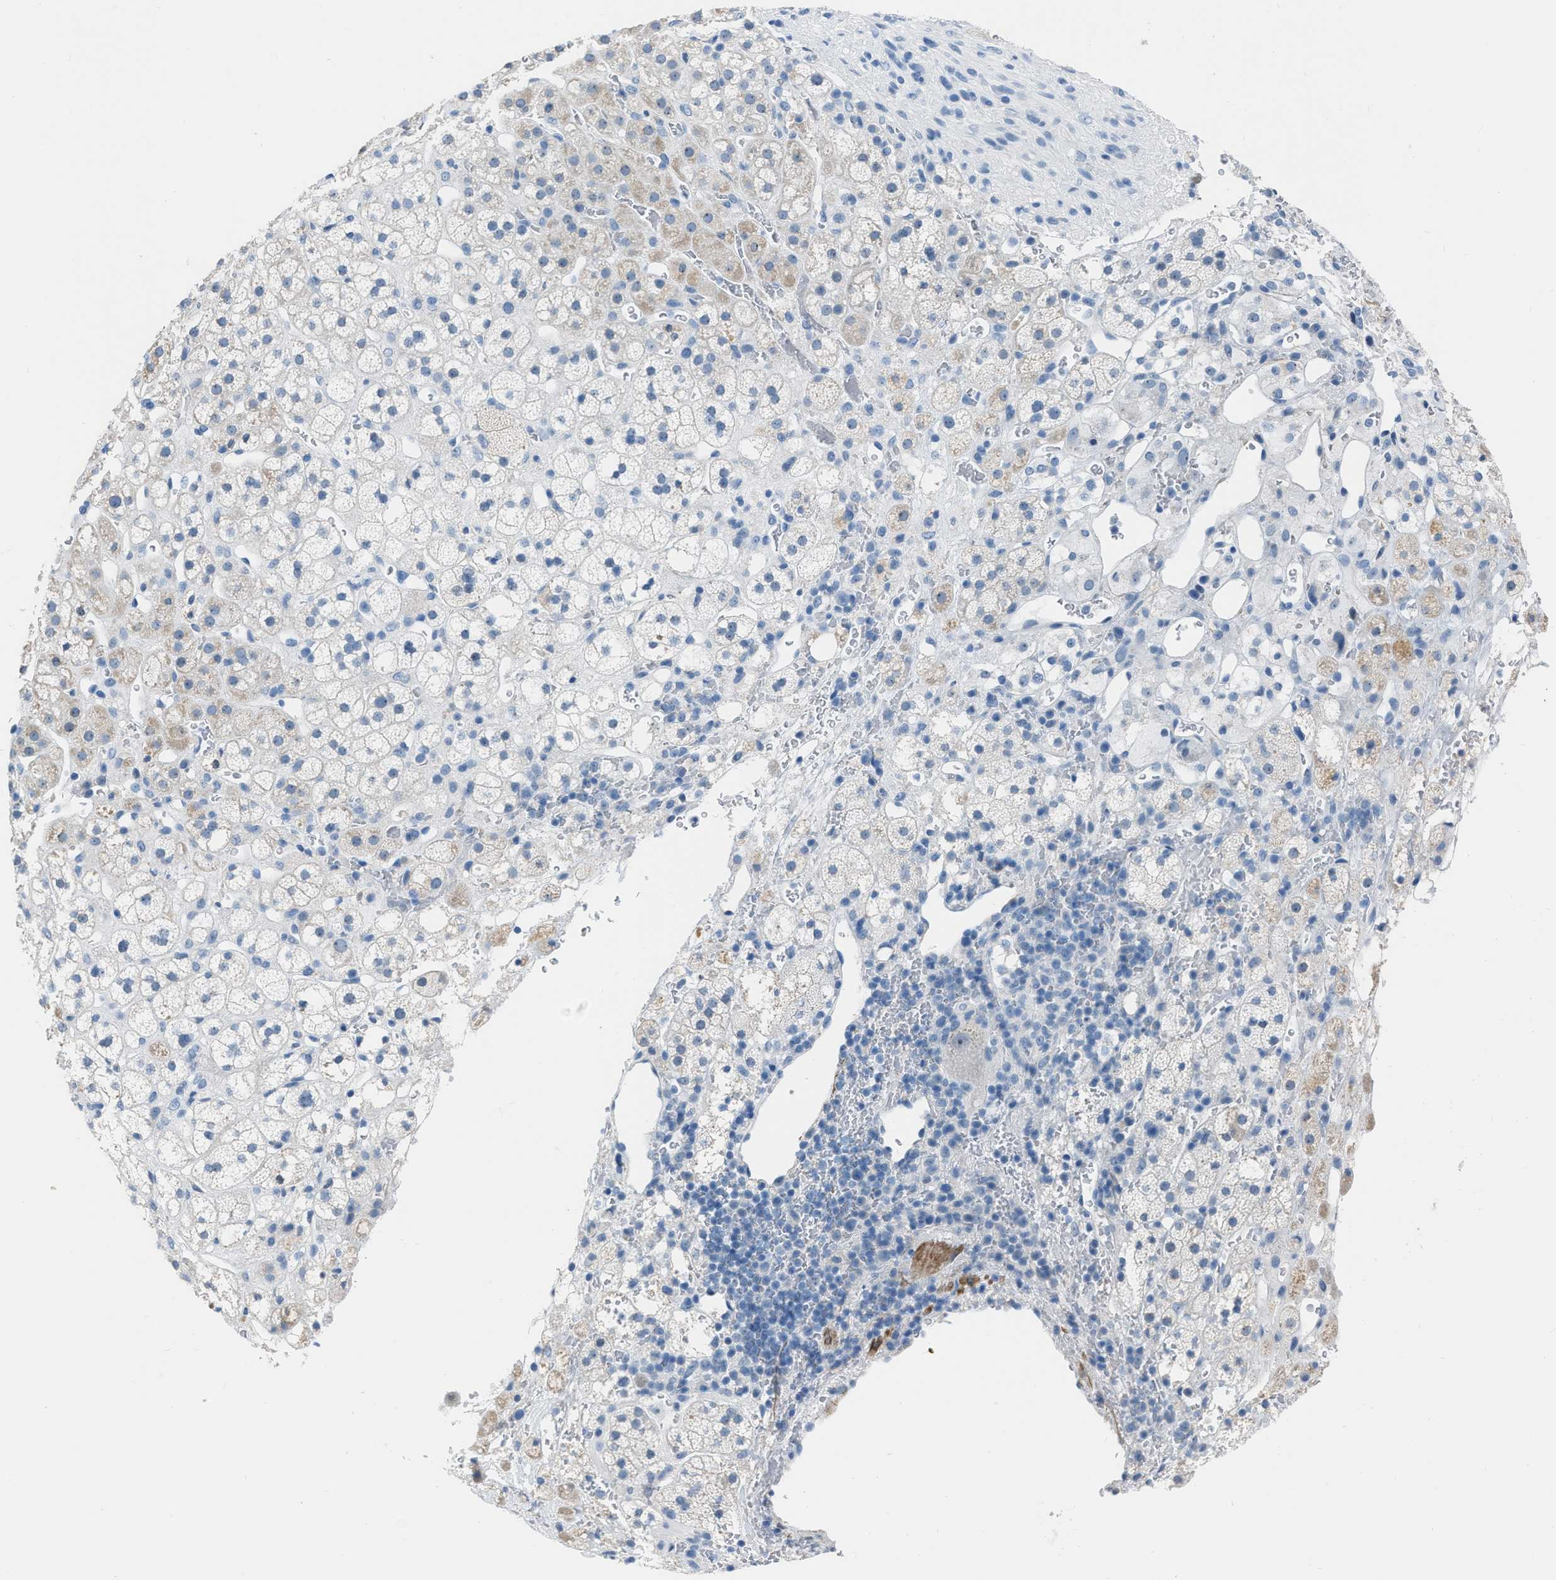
{"staining": {"intensity": "weak", "quantity": "<25%", "location": "cytoplasmic/membranous"}, "tissue": "adrenal gland", "cell_type": "Glandular cells", "image_type": "normal", "snomed": [{"axis": "morphology", "description": "Normal tissue, NOS"}, {"axis": "topography", "description": "Adrenal gland"}], "caption": "A micrograph of human adrenal gland is negative for staining in glandular cells.", "gene": "SPATC1L", "patient": {"sex": "male", "age": 56}}